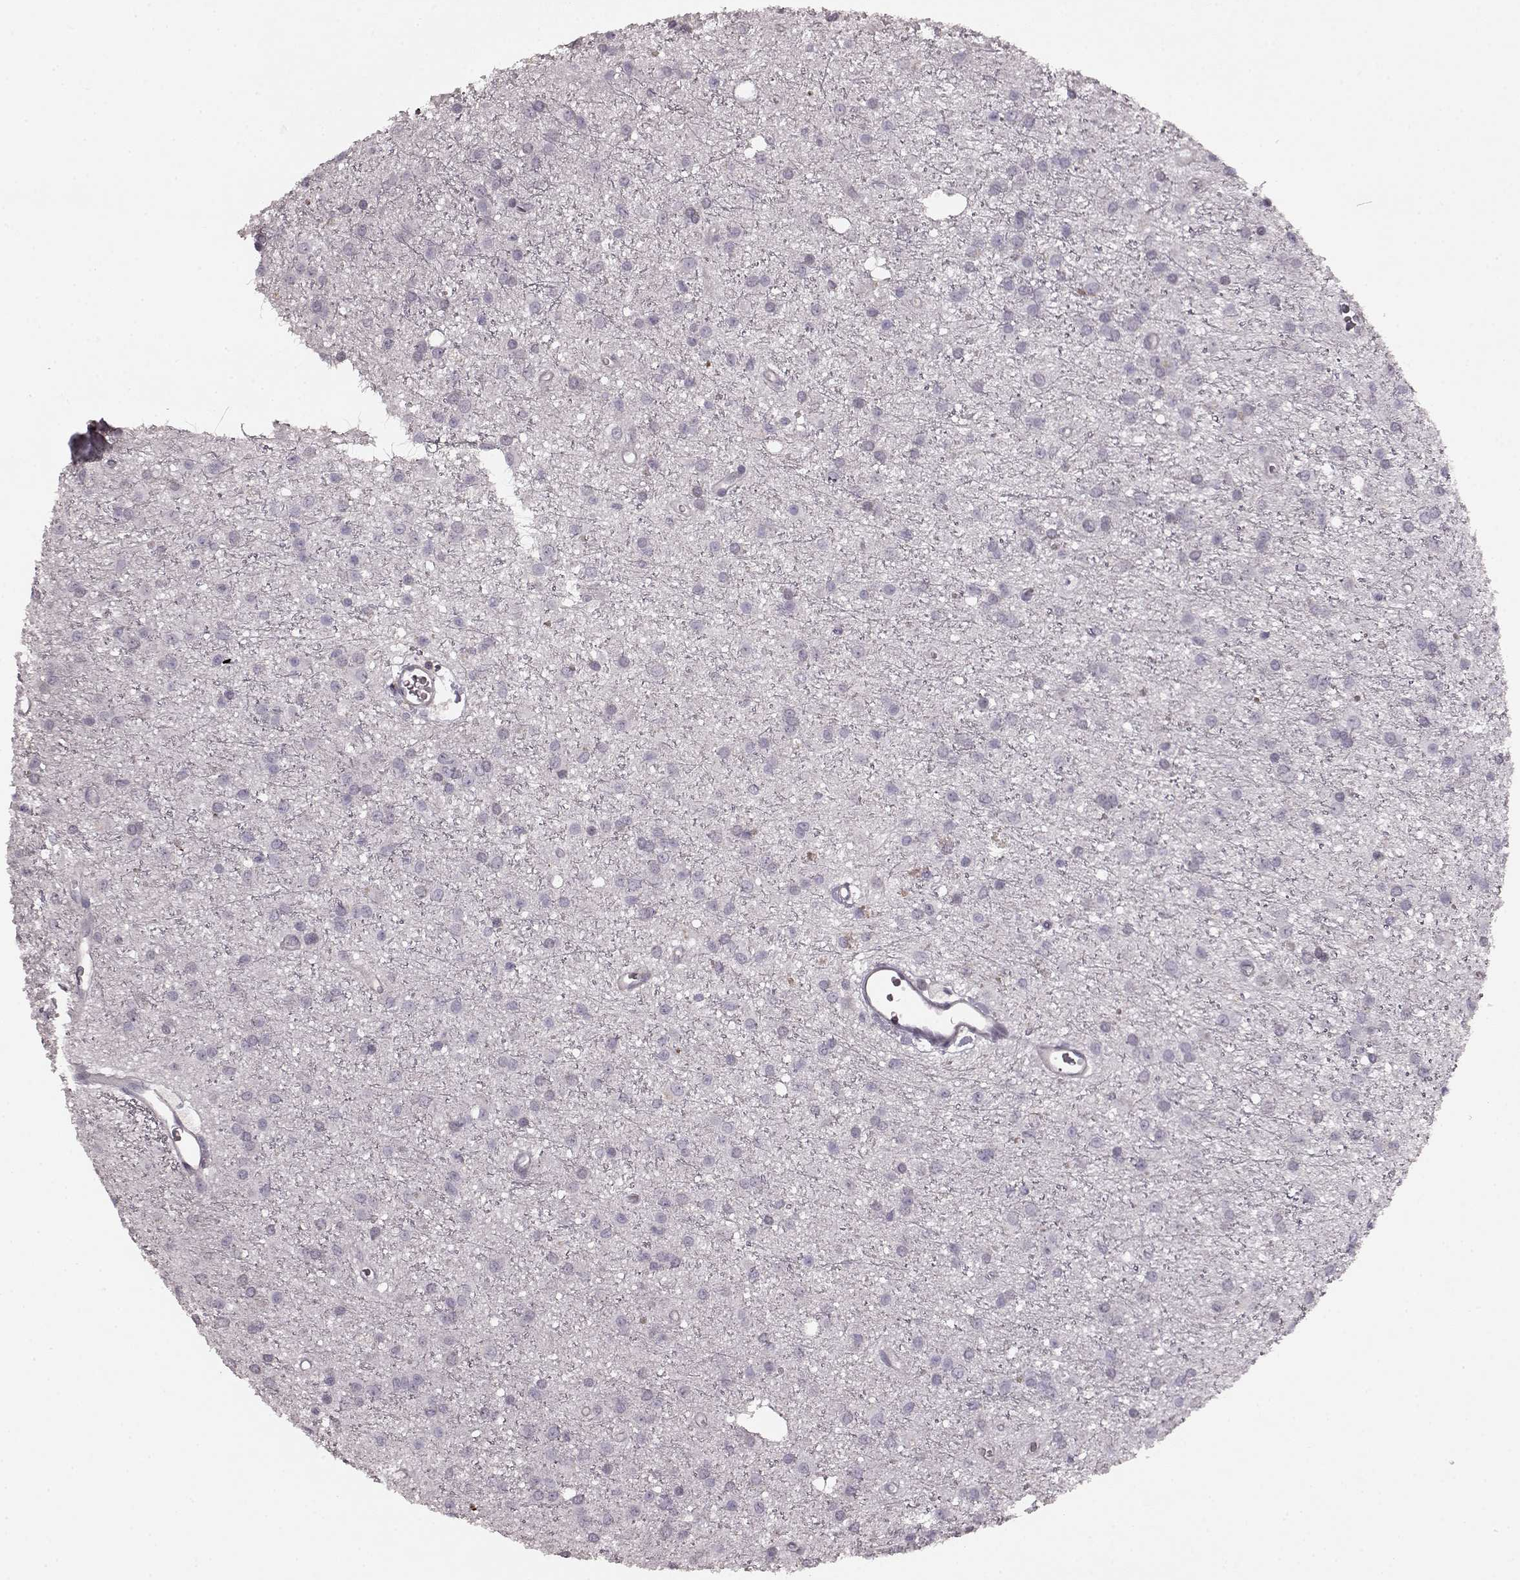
{"staining": {"intensity": "negative", "quantity": "none", "location": "none"}, "tissue": "glioma", "cell_type": "Tumor cells", "image_type": "cancer", "snomed": [{"axis": "morphology", "description": "Glioma, malignant, Low grade"}, {"axis": "topography", "description": "Brain"}], "caption": "Malignant glioma (low-grade) was stained to show a protein in brown. There is no significant positivity in tumor cells. (Brightfield microscopy of DAB immunohistochemistry at high magnification).", "gene": "PDCD1", "patient": {"sex": "male", "age": 27}}